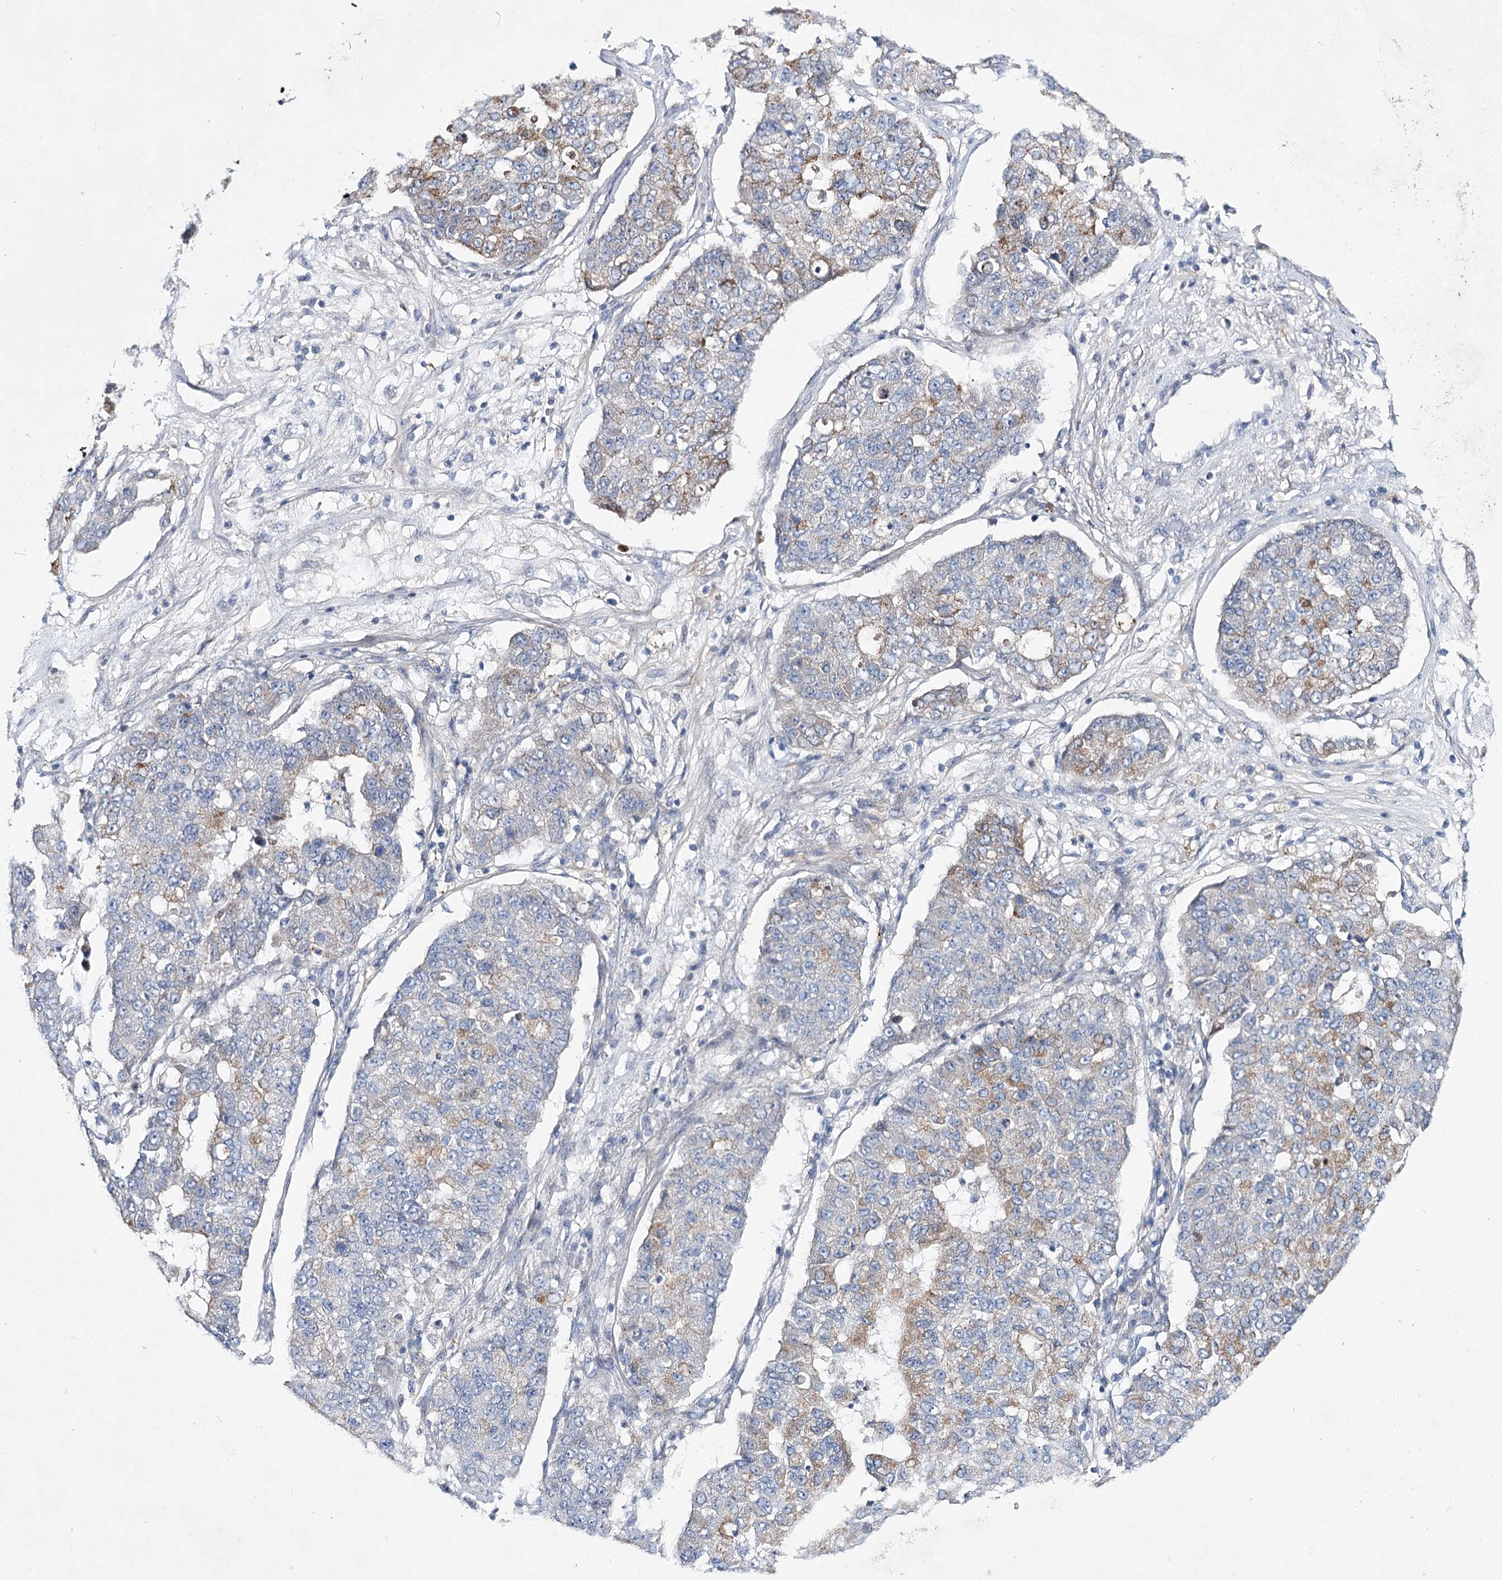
{"staining": {"intensity": "moderate", "quantity": "<25%", "location": "cytoplasmic/membranous"}, "tissue": "lung cancer", "cell_type": "Tumor cells", "image_type": "cancer", "snomed": [{"axis": "morphology", "description": "Squamous cell carcinoma, NOS"}, {"axis": "topography", "description": "Lung"}], "caption": "Immunohistochemistry (IHC) image of neoplastic tissue: human lung cancer stained using immunohistochemistry (IHC) reveals low levels of moderate protein expression localized specifically in the cytoplasmic/membranous of tumor cells, appearing as a cytoplasmic/membranous brown color.", "gene": "LRRC14B", "patient": {"sex": "male", "age": 74}}